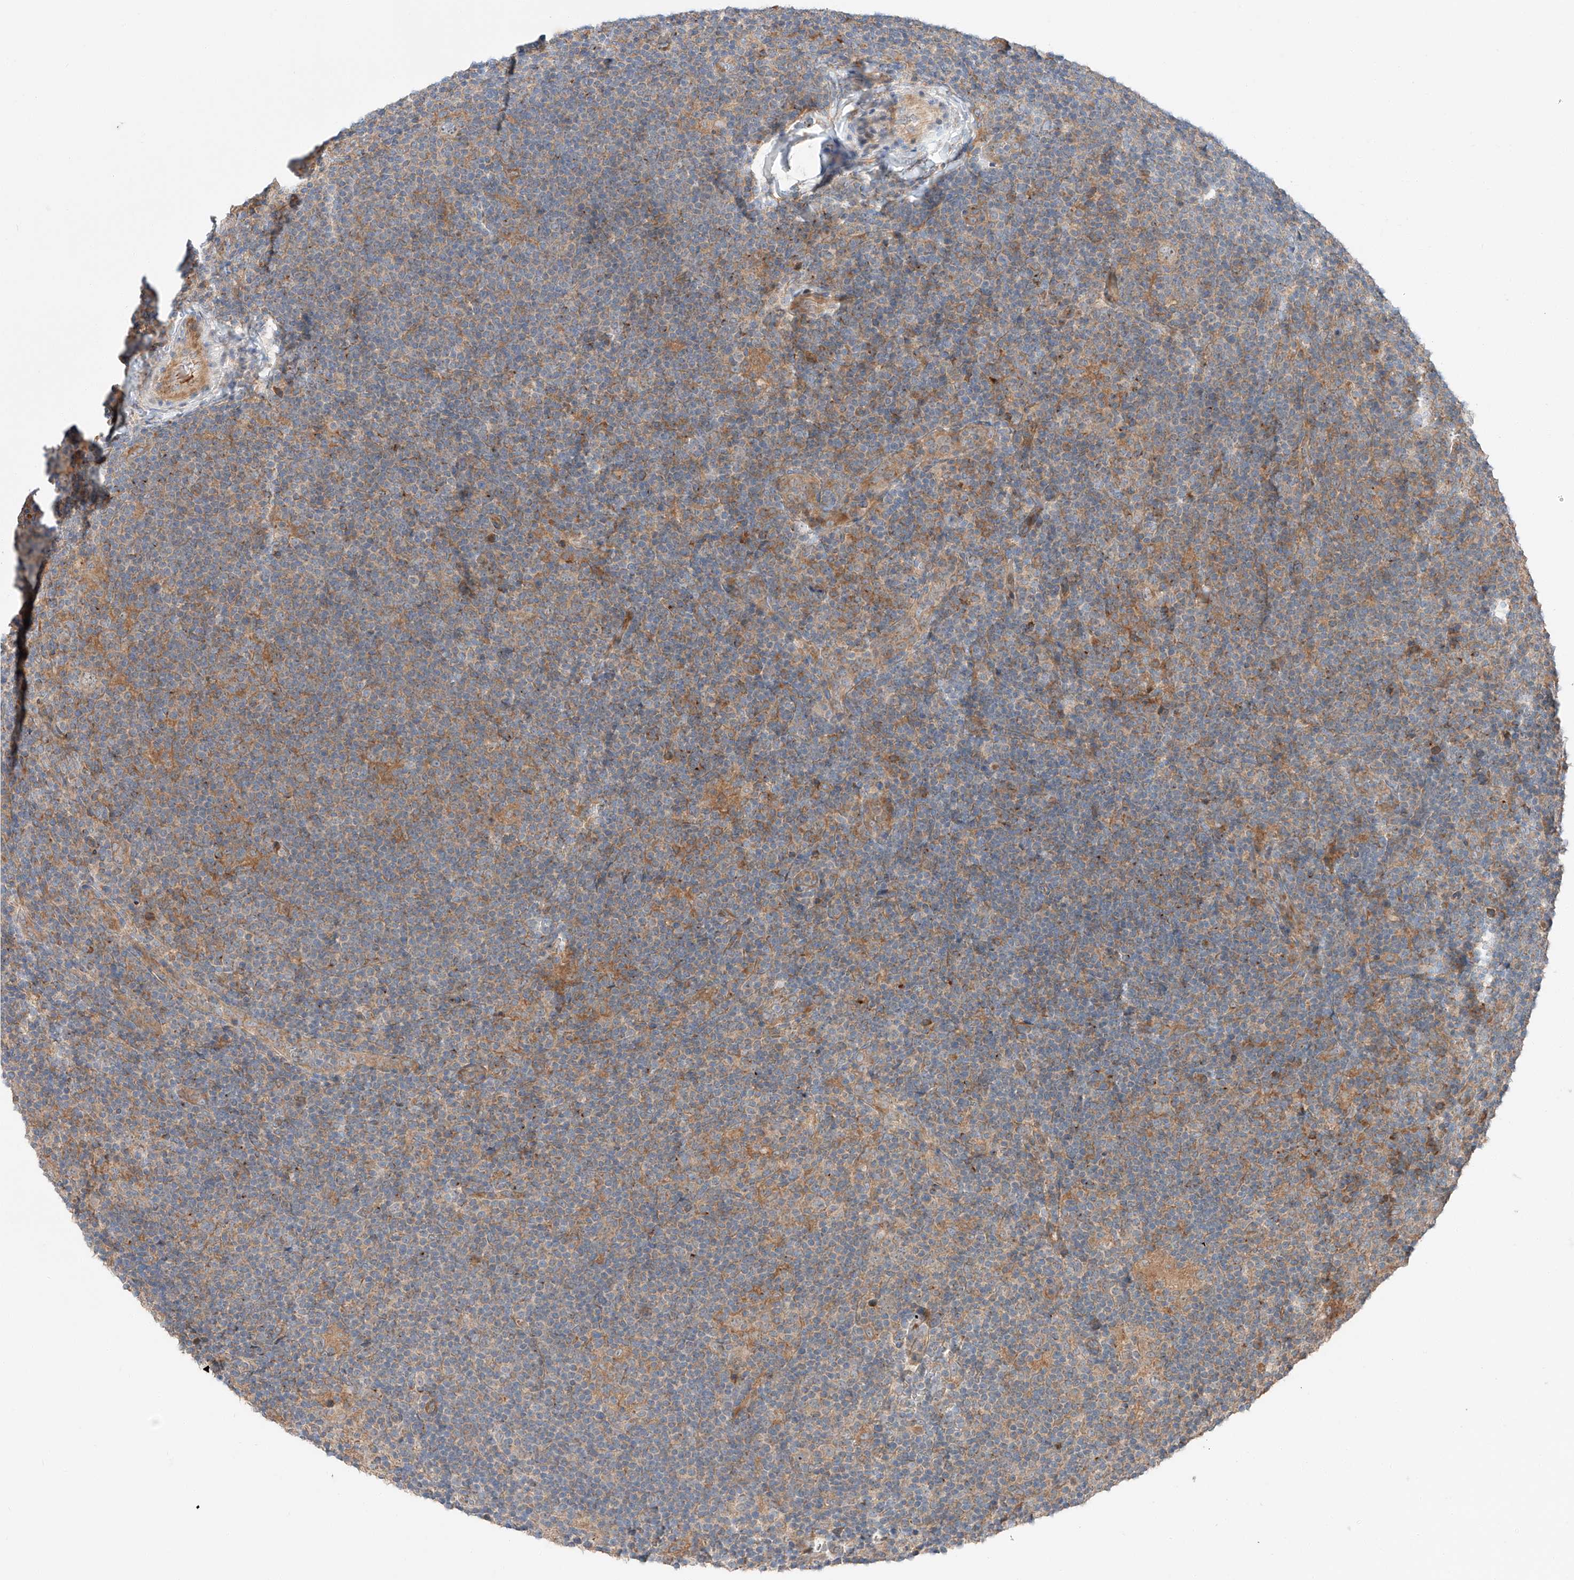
{"staining": {"intensity": "weak", "quantity": "<25%", "location": "cytoplasmic/membranous"}, "tissue": "lymphoma", "cell_type": "Tumor cells", "image_type": "cancer", "snomed": [{"axis": "morphology", "description": "Hodgkin's disease, NOS"}, {"axis": "topography", "description": "Lymph node"}], "caption": "Image shows no protein staining in tumor cells of lymphoma tissue.", "gene": "XPNPEP1", "patient": {"sex": "female", "age": 57}}